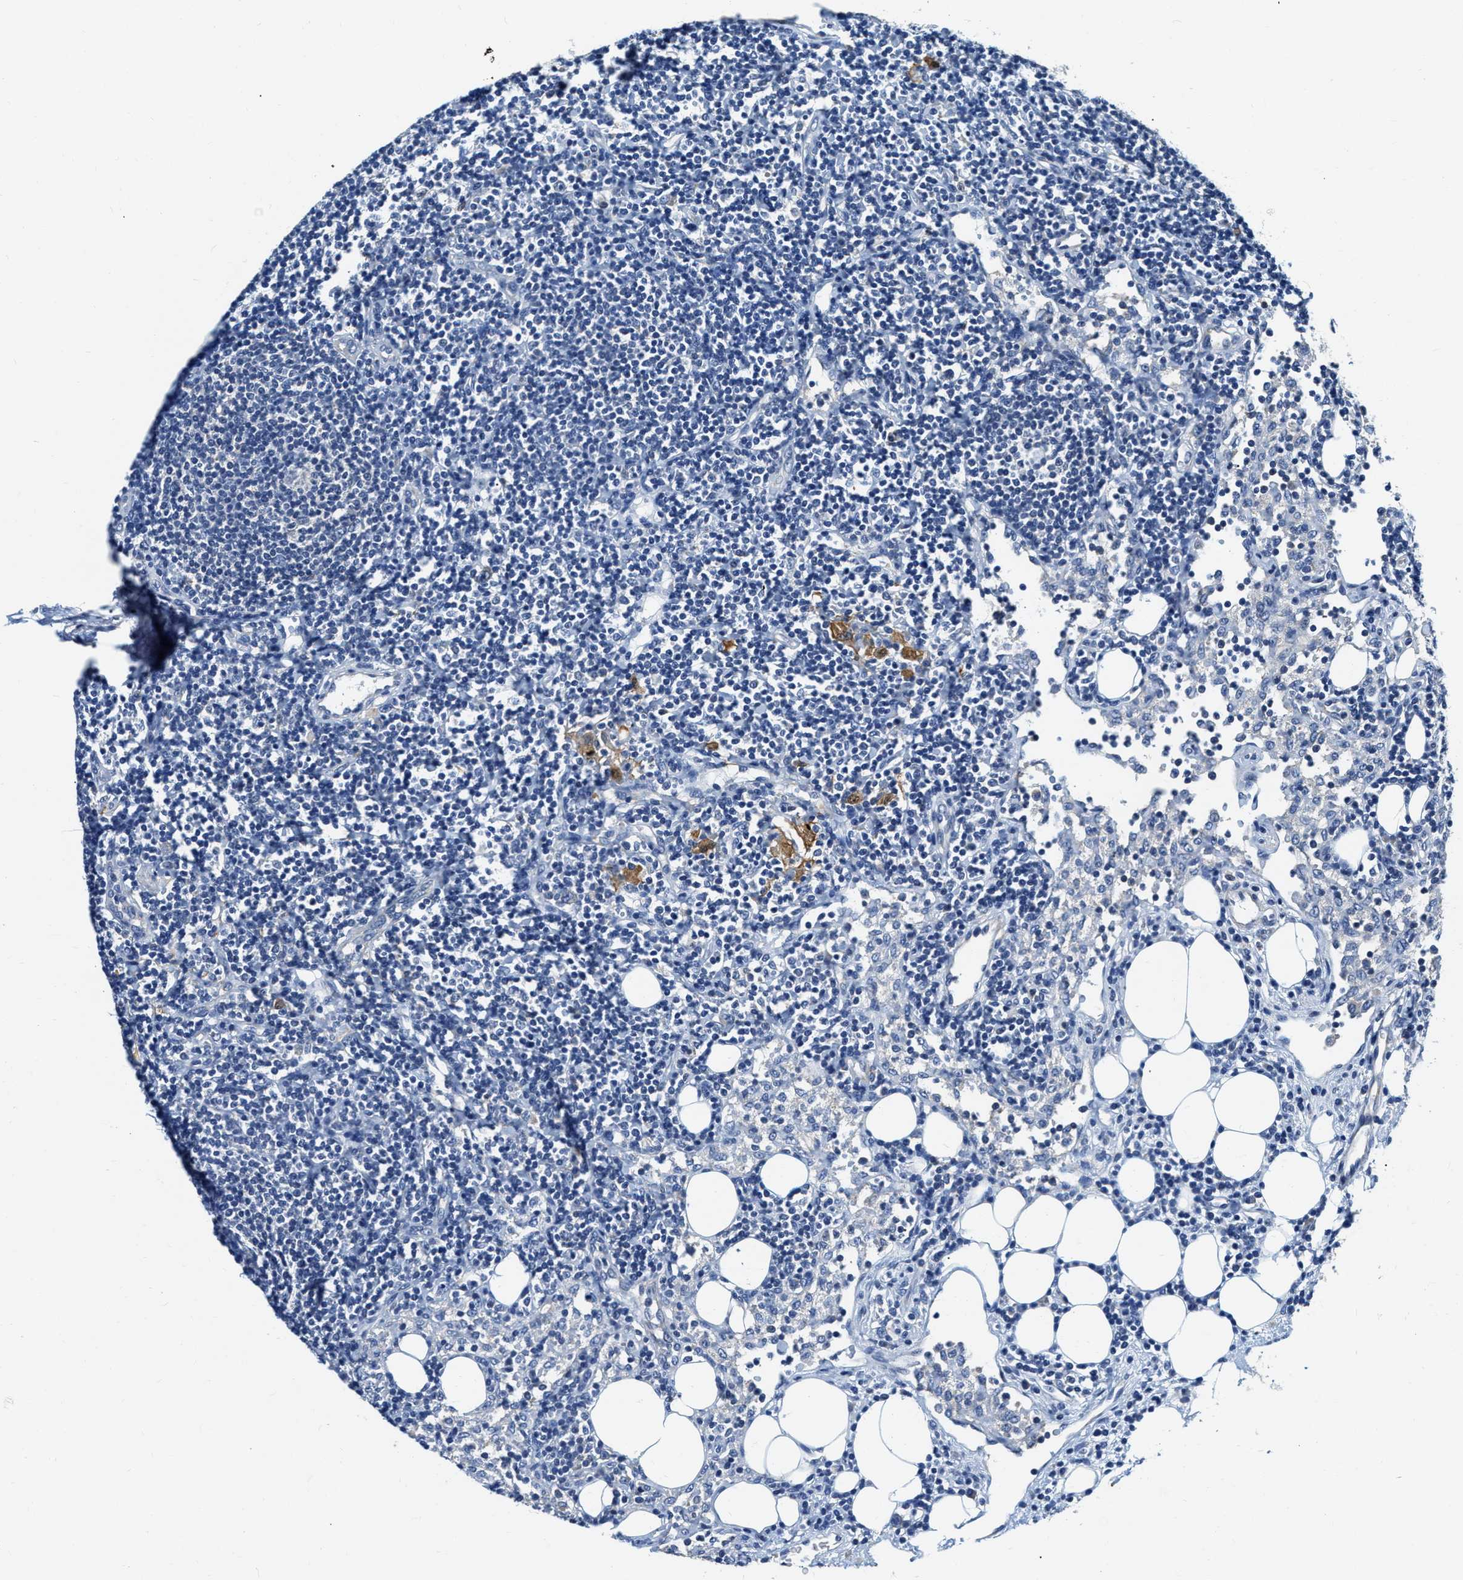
{"staining": {"intensity": "negative", "quantity": "none", "location": "none"}, "tissue": "lymph node", "cell_type": "Germinal center cells", "image_type": "normal", "snomed": [{"axis": "morphology", "description": "Normal tissue, NOS"}, {"axis": "morphology", "description": "Carcinoid, malignant, NOS"}, {"axis": "topography", "description": "Lymph node"}], "caption": "This is an IHC photomicrograph of benign human lymph node. There is no positivity in germinal center cells.", "gene": "EIF2AK2", "patient": {"sex": "male", "age": 47}}